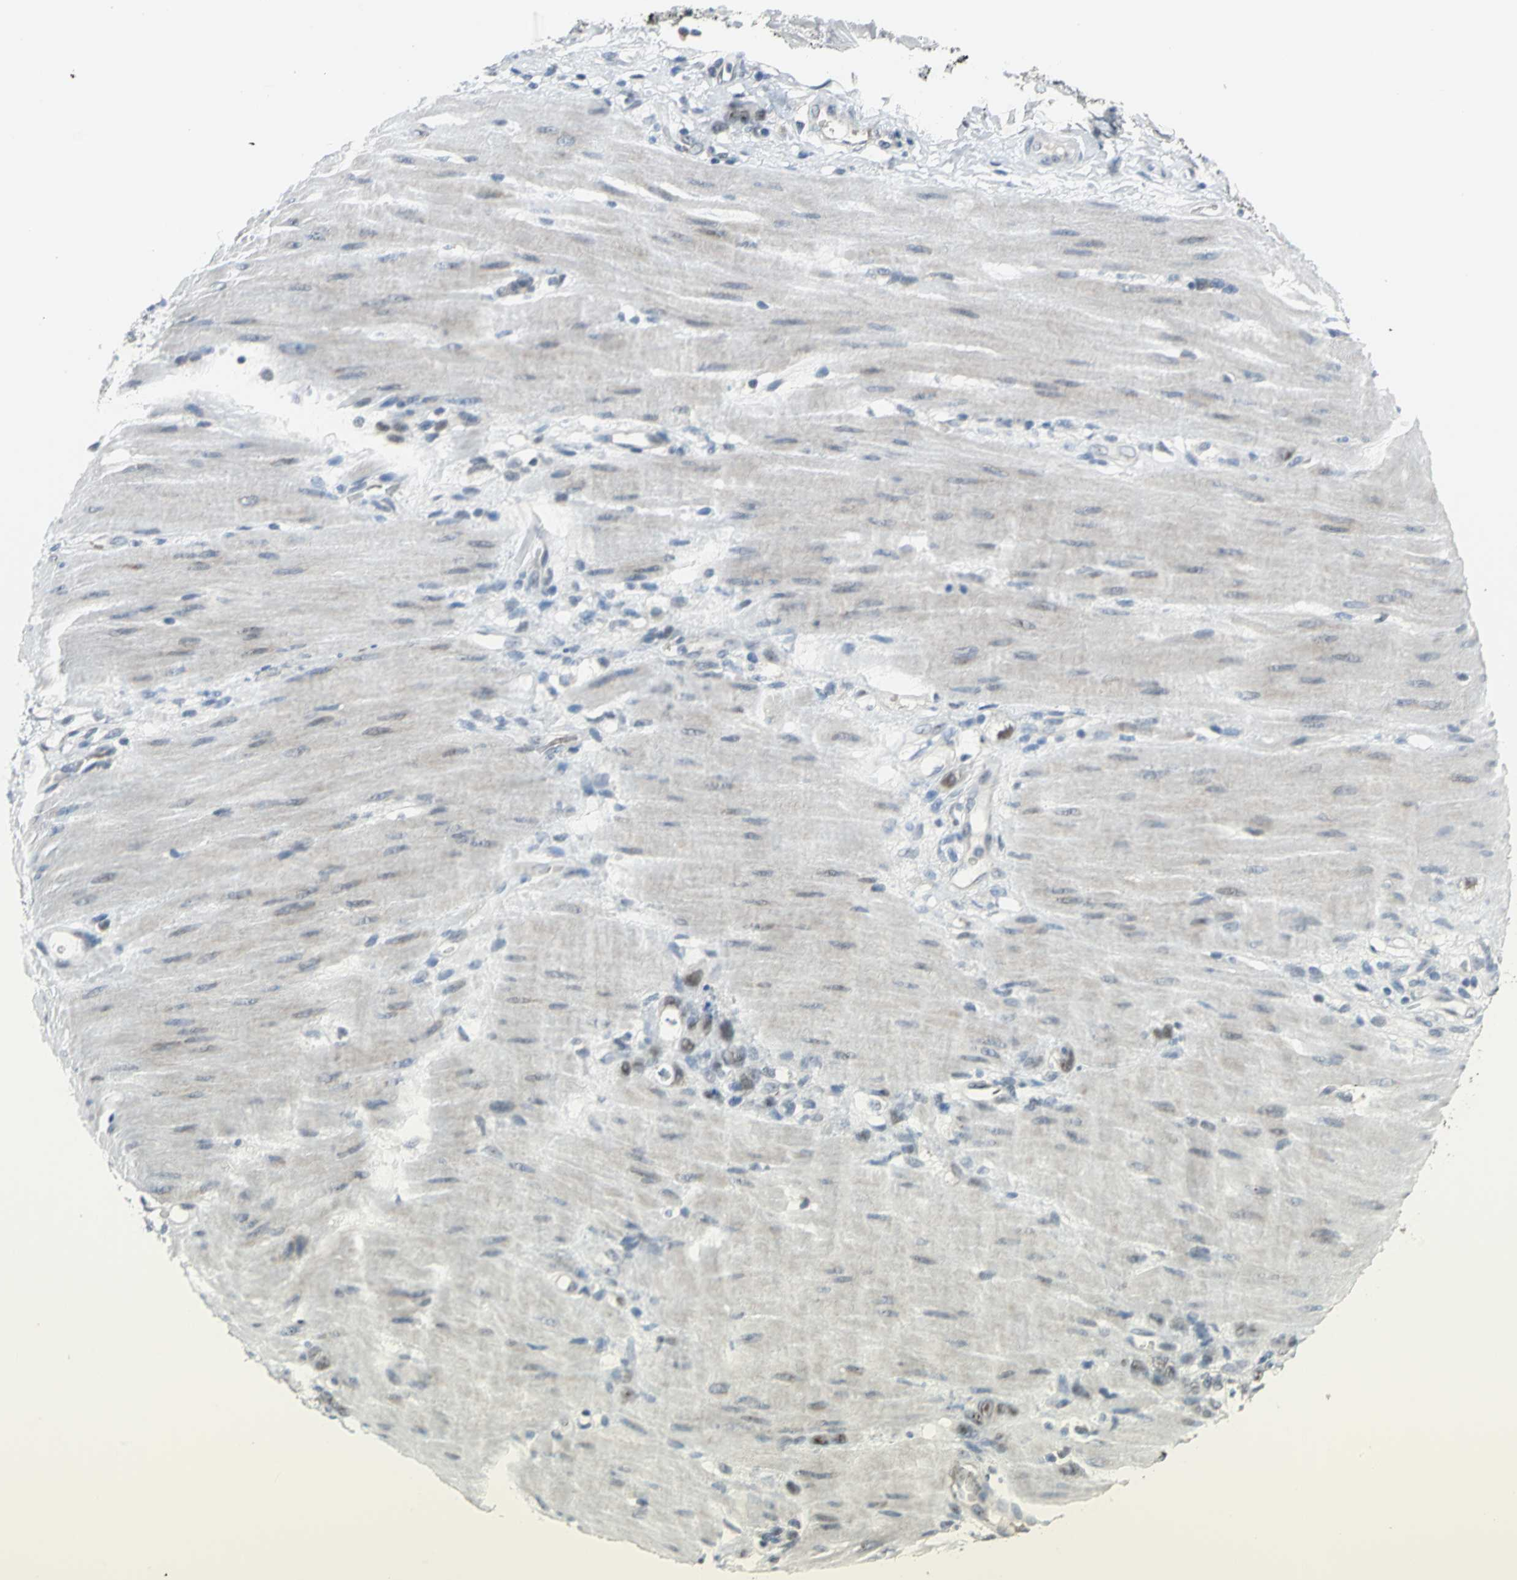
{"staining": {"intensity": "weak", "quantity": "25%-75%", "location": "nuclear"}, "tissue": "stomach cancer", "cell_type": "Tumor cells", "image_type": "cancer", "snomed": [{"axis": "morphology", "description": "Adenocarcinoma, NOS"}, {"axis": "topography", "description": "Stomach"}], "caption": "Immunohistochemistry (IHC) staining of stomach adenocarcinoma, which exhibits low levels of weak nuclear expression in approximately 25%-75% of tumor cells indicating weak nuclear protein expression. The staining was performed using DAB (brown) for protein detection and nuclei were counterstained in hematoxylin (blue).", "gene": "GLI3", "patient": {"sex": "male", "age": 82}}